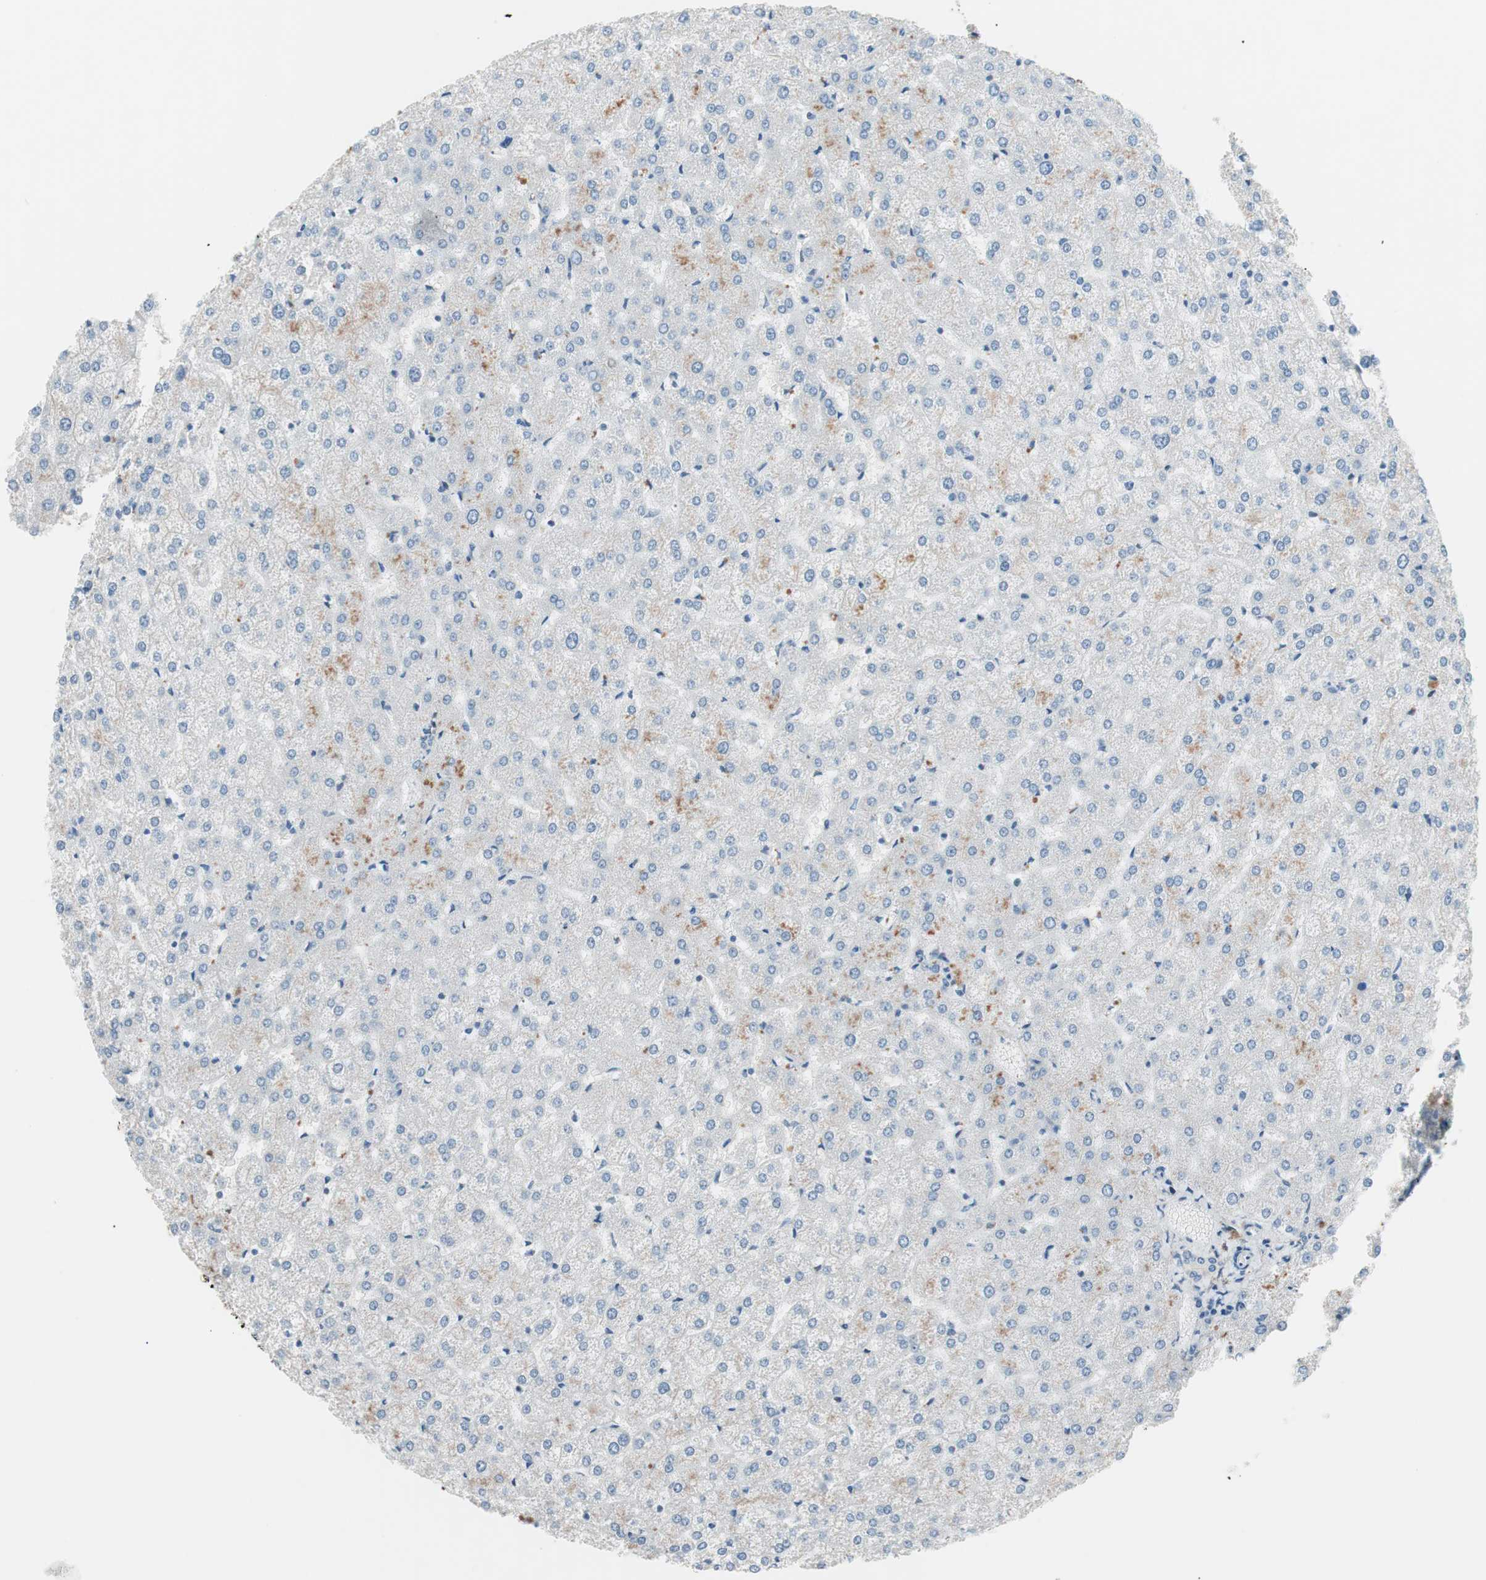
{"staining": {"intensity": "negative", "quantity": "none", "location": "none"}, "tissue": "liver", "cell_type": "Cholangiocytes", "image_type": "normal", "snomed": [{"axis": "morphology", "description": "Normal tissue, NOS"}, {"axis": "topography", "description": "Liver"}], "caption": "Liver was stained to show a protein in brown. There is no significant positivity in cholangiocytes. (DAB (3,3'-diaminobenzidine) immunohistochemistry, high magnification).", "gene": "FOSL1", "patient": {"sex": "female", "age": 32}}